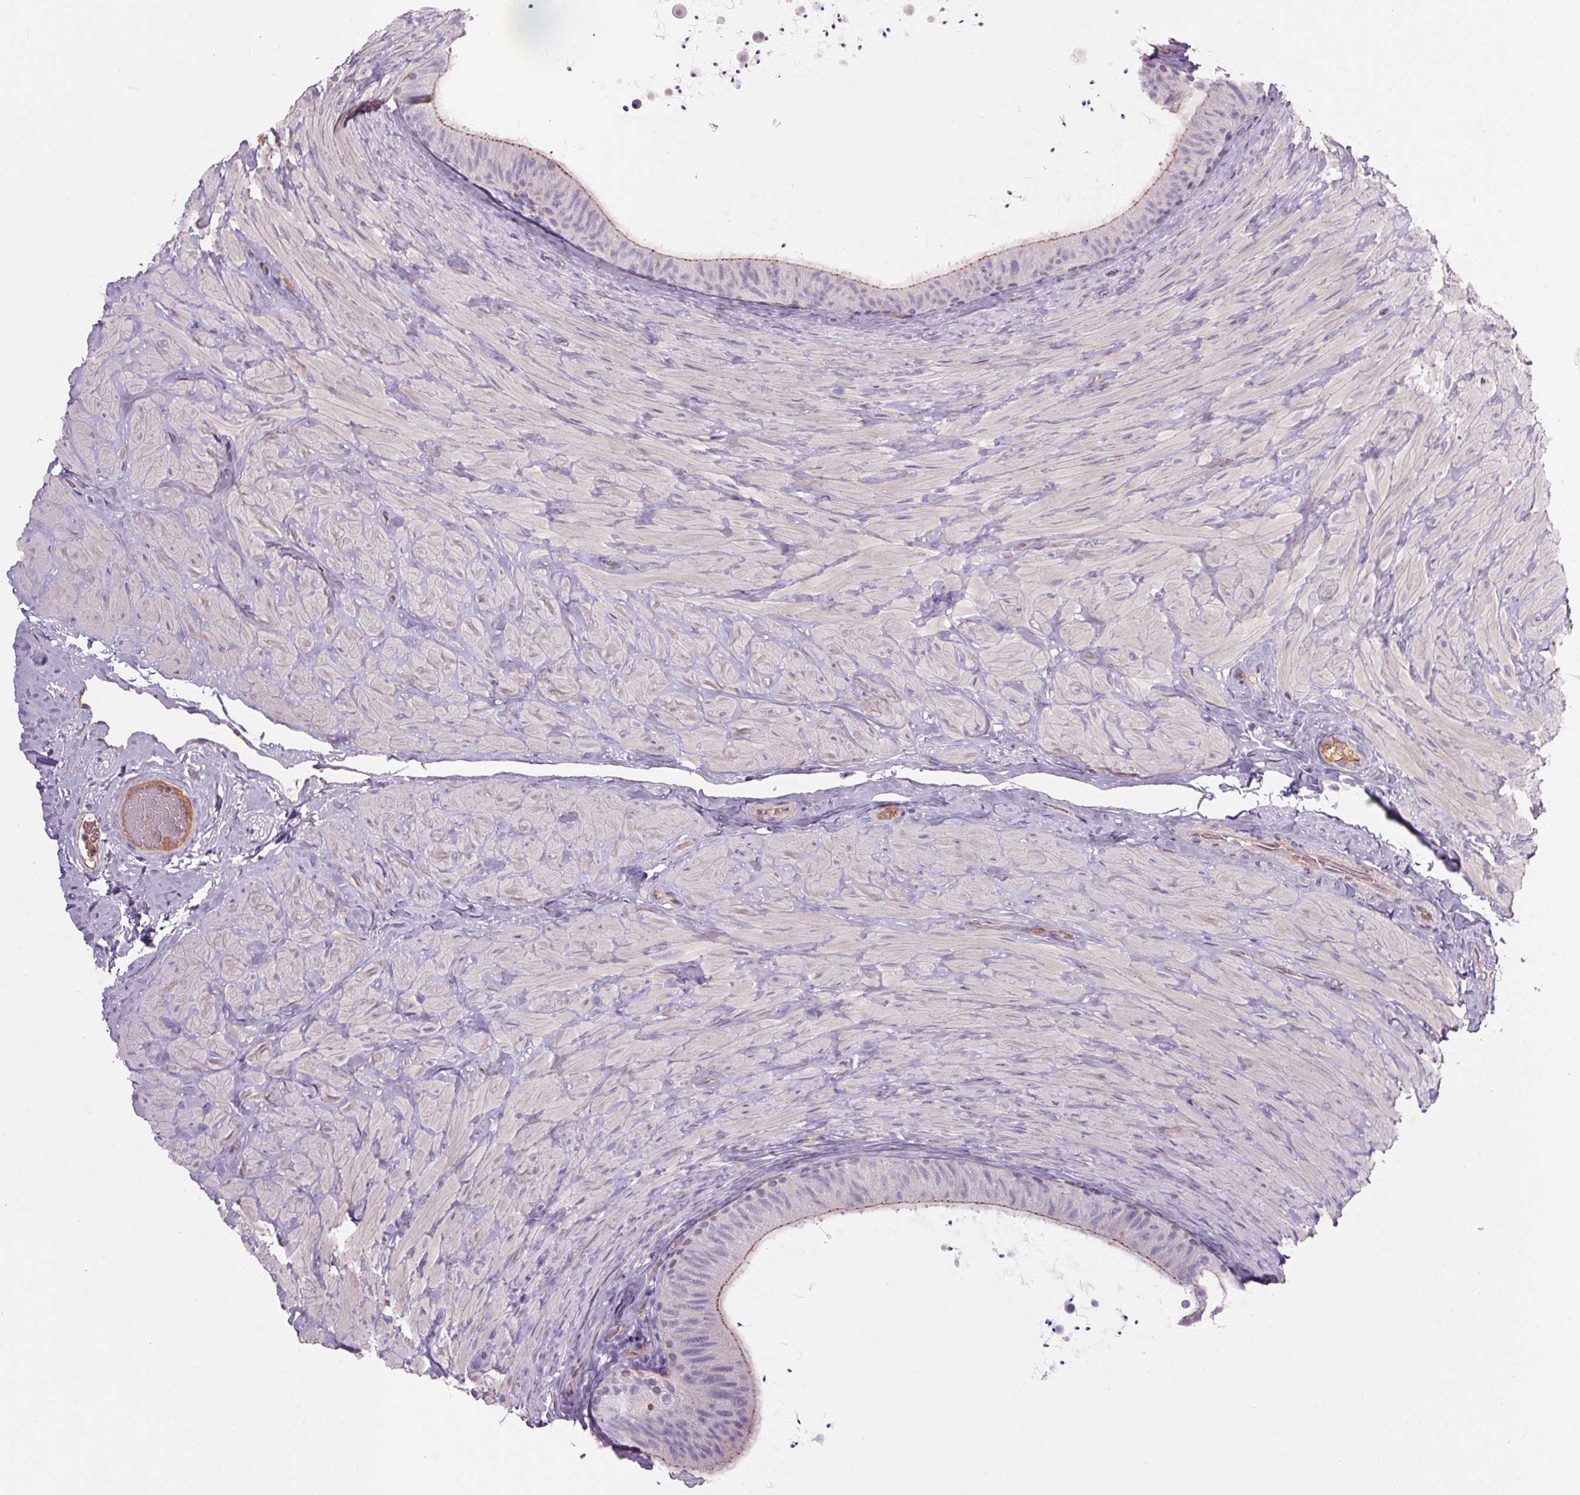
{"staining": {"intensity": "negative", "quantity": "none", "location": "none"}, "tissue": "epididymis", "cell_type": "Glandular cells", "image_type": "normal", "snomed": [{"axis": "morphology", "description": "Normal tissue, NOS"}, {"axis": "topography", "description": "Epididymis, spermatic cord, NOS"}, {"axis": "topography", "description": "Epididymis"}], "caption": "Human epididymis stained for a protein using IHC displays no positivity in glandular cells.", "gene": "APOC4", "patient": {"sex": "male", "age": 31}}